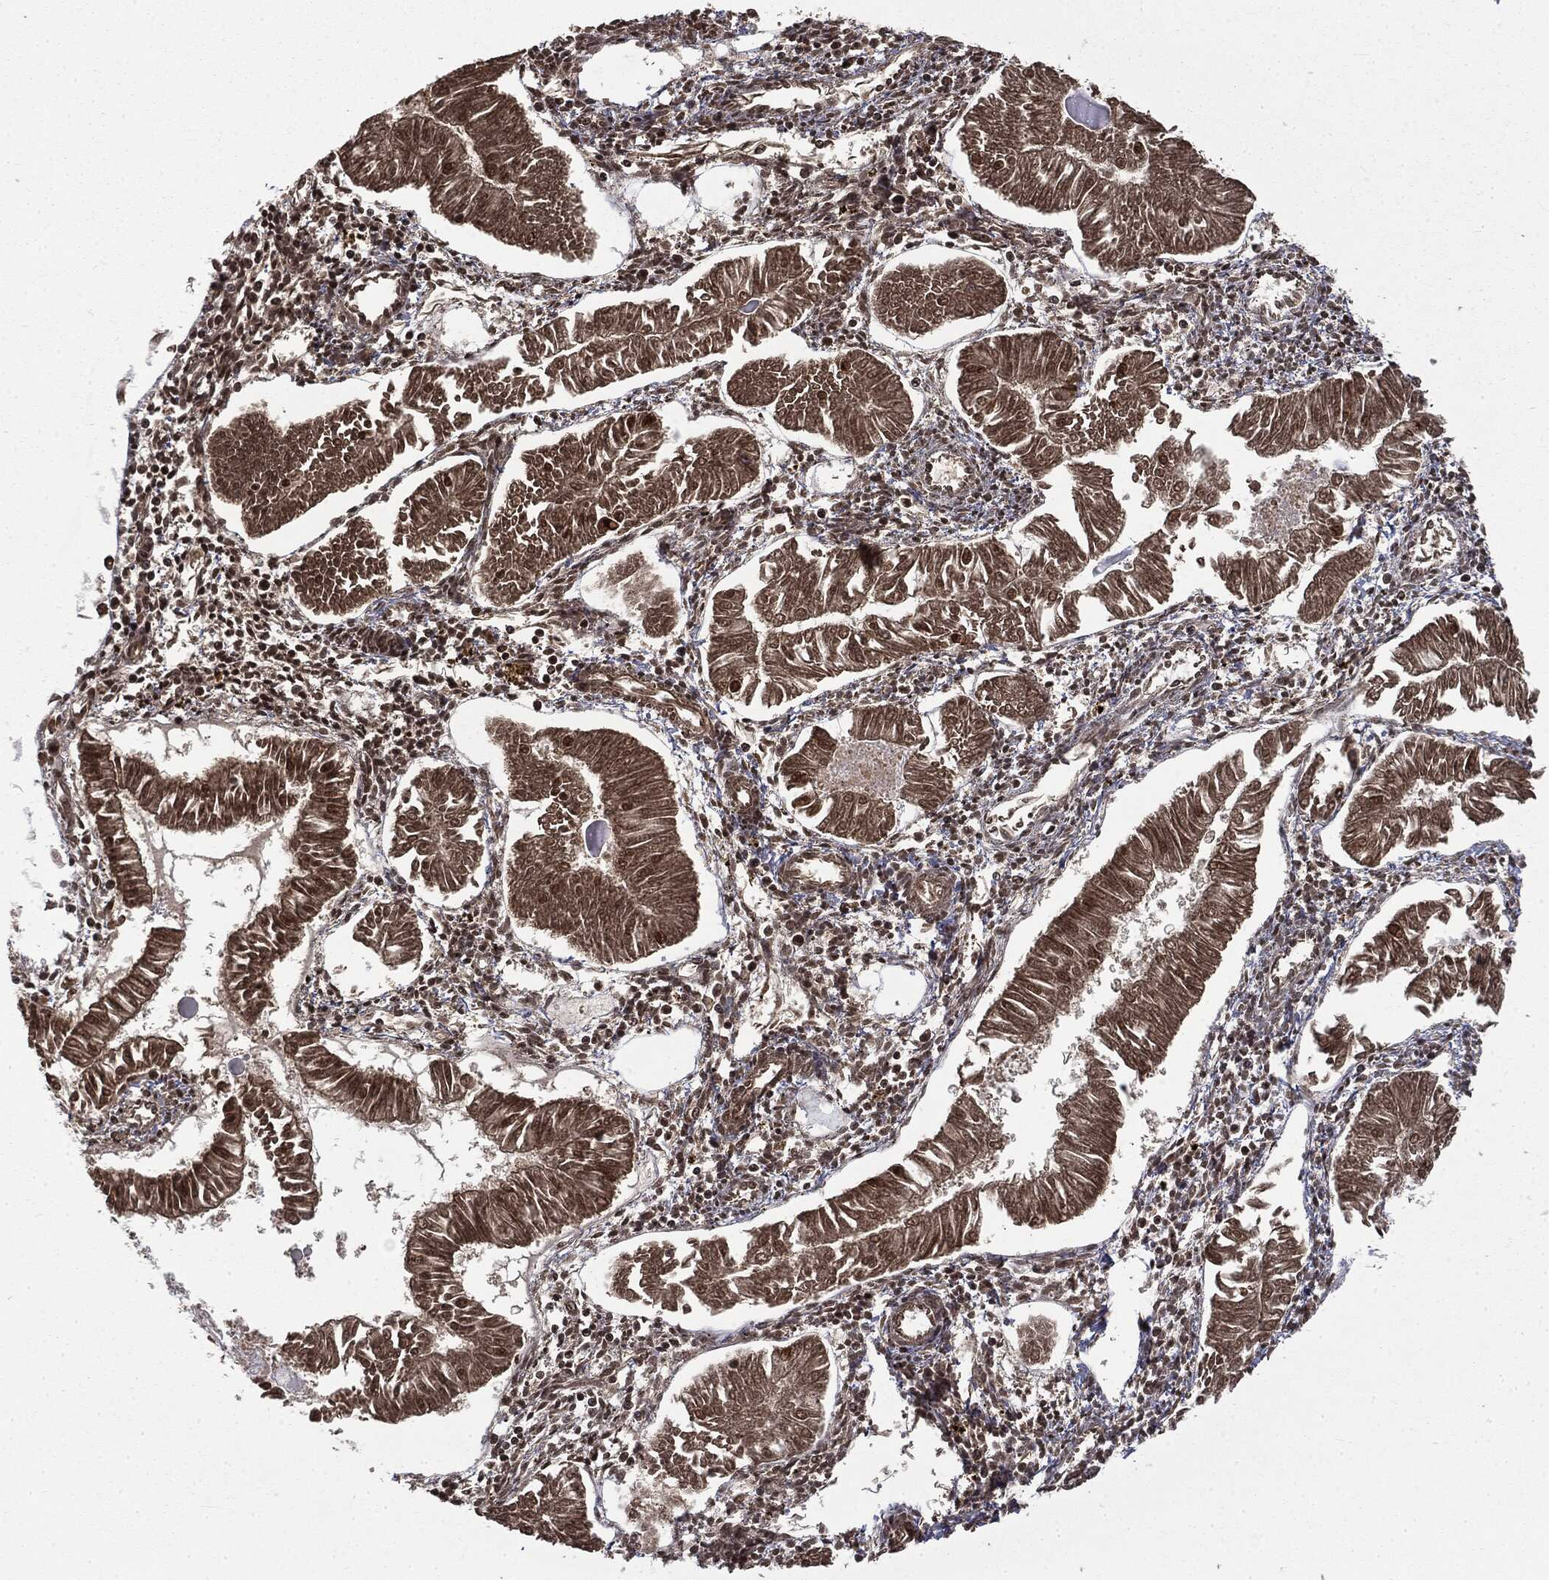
{"staining": {"intensity": "weak", "quantity": ">75%", "location": "cytoplasmic/membranous,nuclear"}, "tissue": "endometrial cancer", "cell_type": "Tumor cells", "image_type": "cancer", "snomed": [{"axis": "morphology", "description": "Adenocarcinoma, NOS"}, {"axis": "topography", "description": "Endometrium"}], "caption": "About >75% of tumor cells in human endometrial adenocarcinoma exhibit weak cytoplasmic/membranous and nuclear protein staining as visualized by brown immunohistochemical staining.", "gene": "CTDP1", "patient": {"sex": "female", "age": 53}}